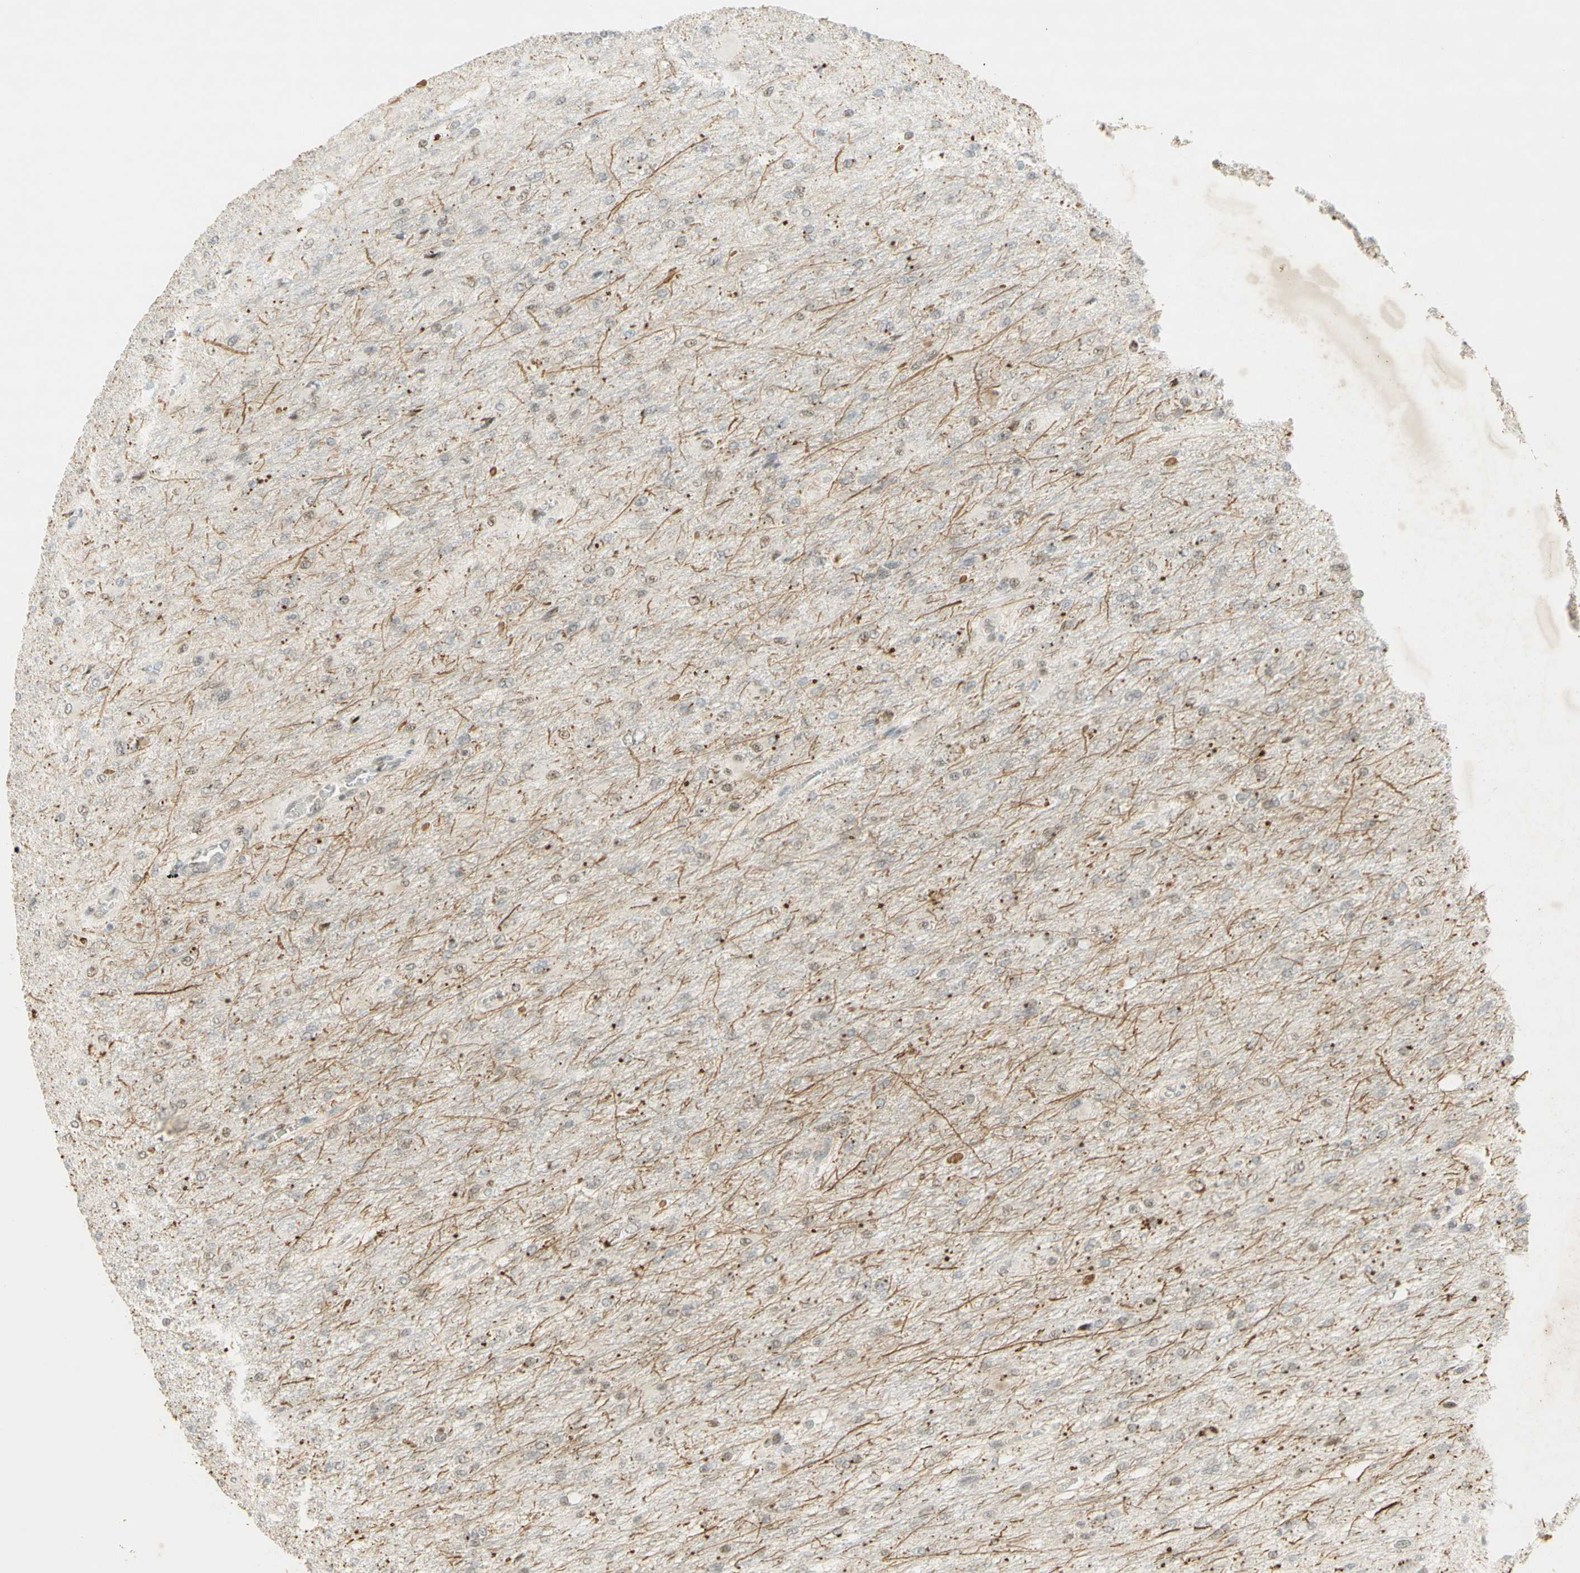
{"staining": {"intensity": "negative", "quantity": "none", "location": "none"}, "tissue": "glioma", "cell_type": "Tumor cells", "image_type": "cancer", "snomed": [{"axis": "morphology", "description": "Glioma, malignant, High grade"}, {"axis": "topography", "description": "Cerebral cortex"}], "caption": "Immunohistochemical staining of human high-grade glioma (malignant) shows no significant positivity in tumor cells.", "gene": "IRF1", "patient": {"sex": "female", "age": 36}}